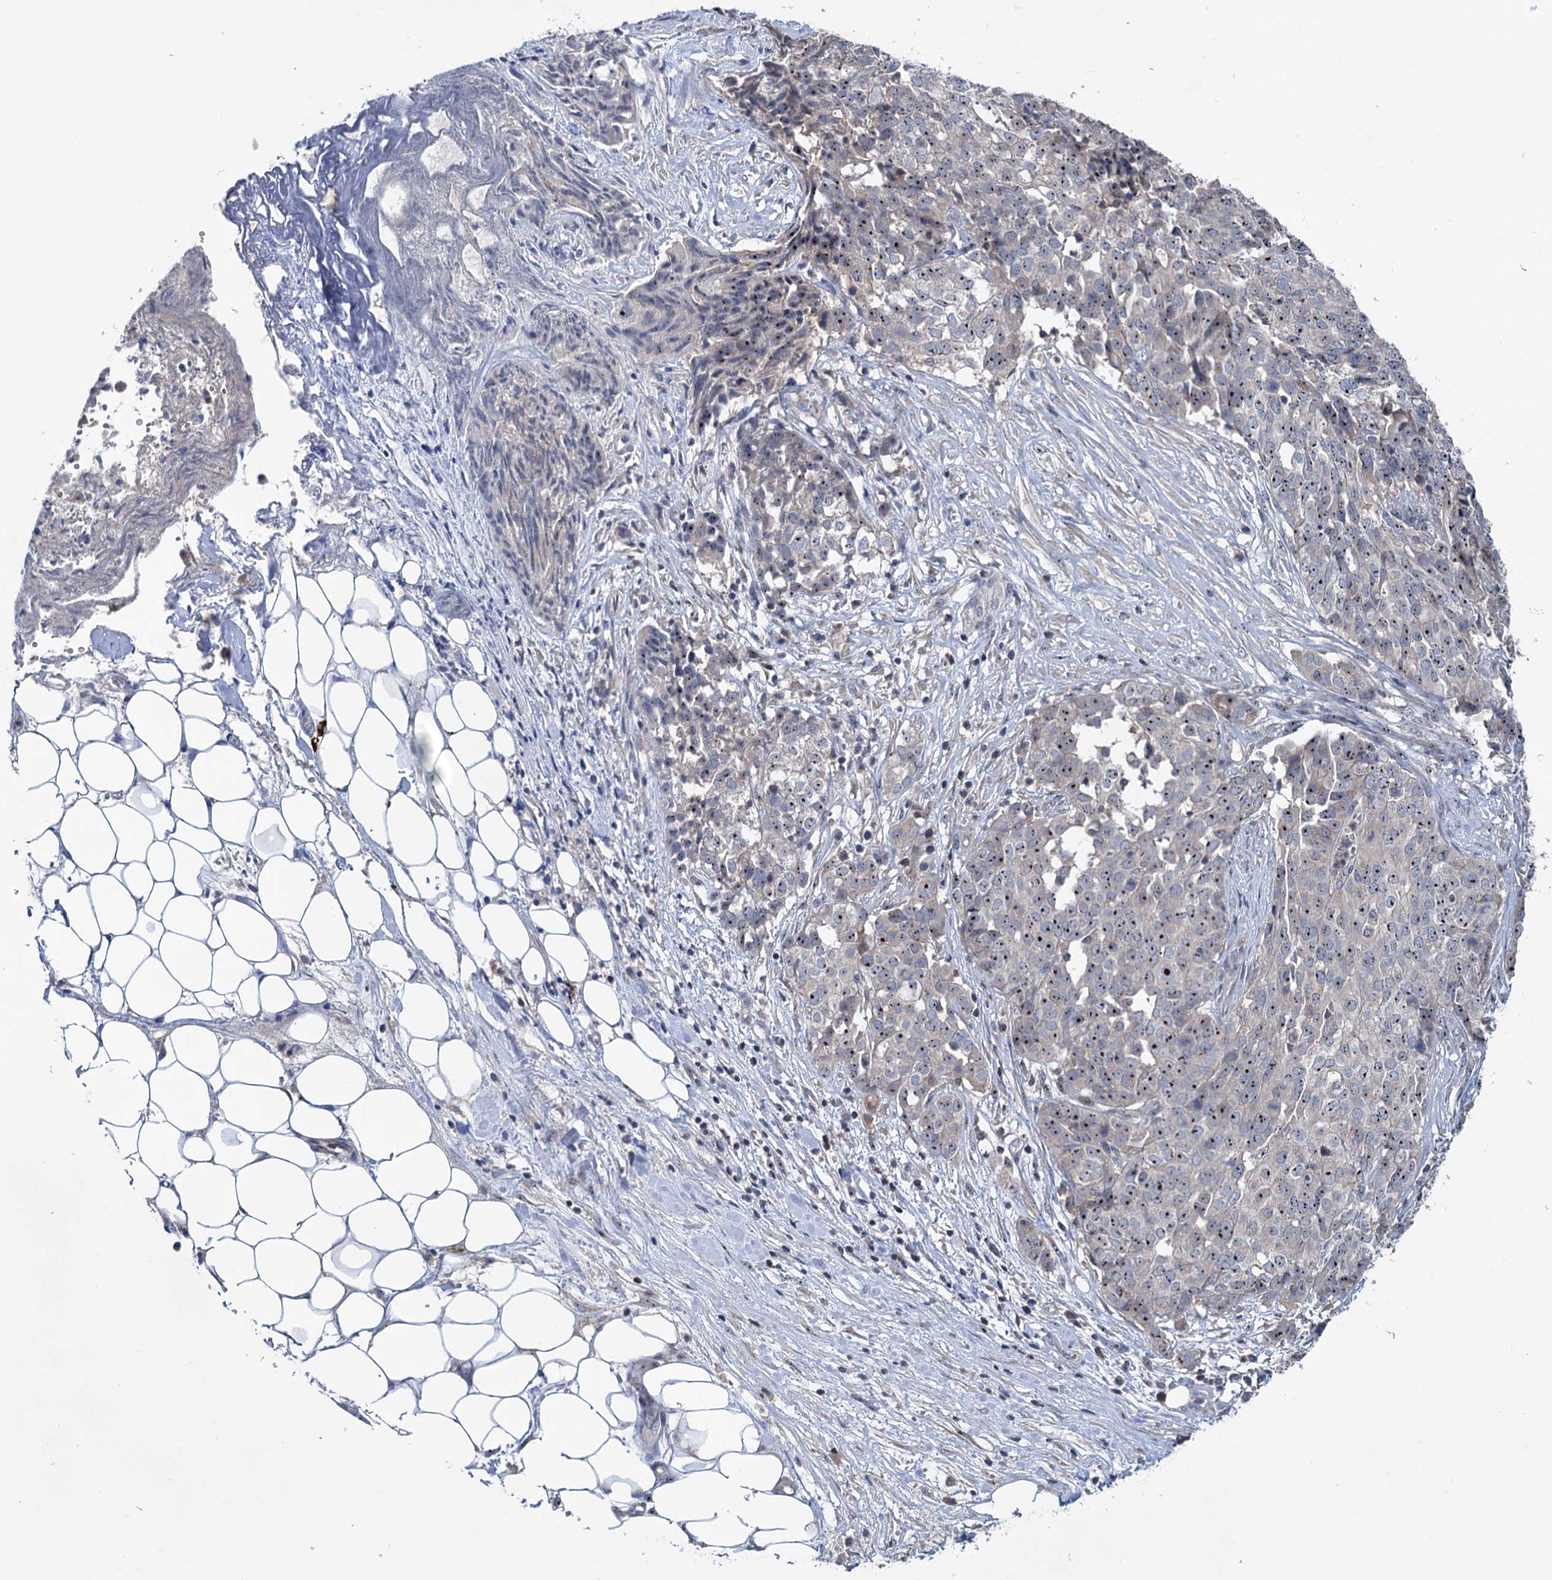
{"staining": {"intensity": "moderate", "quantity": ">75%", "location": "nuclear"}, "tissue": "ovarian cancer", "cell_type": "Tumor cells", "image_type": "cancer", "snomed": [{"axis": "morphology", "description": "Cystadenocarcinoma, serous, NOS"}, {"axis": "topography", "description": "Soft tissue"}, {"axis": "topography", "description": "Ovary"}], "caption": "Protein staining by IHC exhibits moderate nuclear expression in about >75% of tumor cells in ovarian cancer (serous cystadenocarcinoma).", "gene": "HTR3B", "patient": {"sex": "female", "age": 57}}